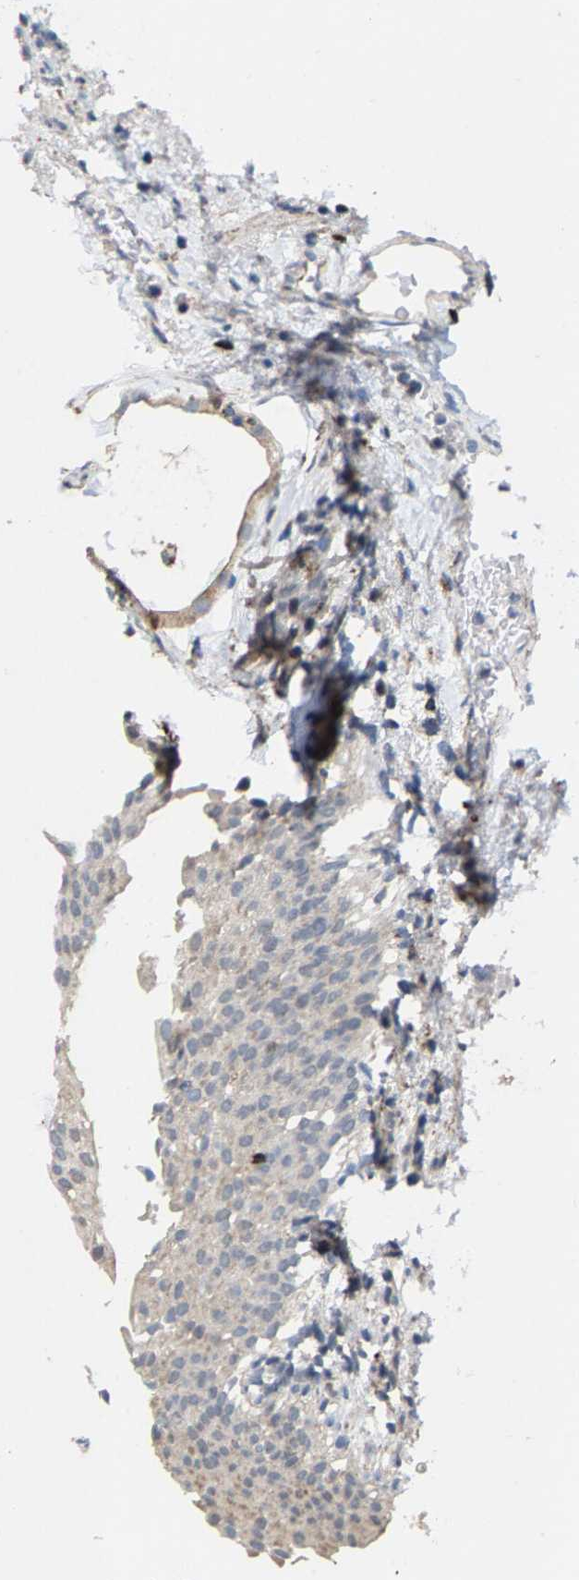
{"staining": {"intensity": "weak", "quantity": "25%-75%", "location": "cytoplasmic/membranous"}, "tissue": "urinary bladder", "cell_type": "Urothelial cells", "image_type": "normal", "snomed": [{"axis": "morphology", "description": "Normal tissue, NOS"}, {"axis": "topography", "description": "Urinary bladder"}], "caption": "Approximately 25%-75% of urothelial cells in normal human urinary bladder reveal weak cytoplasmic/membranous protein expression as visualized by brown immunohistochemical staining.", "gene": "TDRKH", "patient": {"sex": "female", "age": 60}}